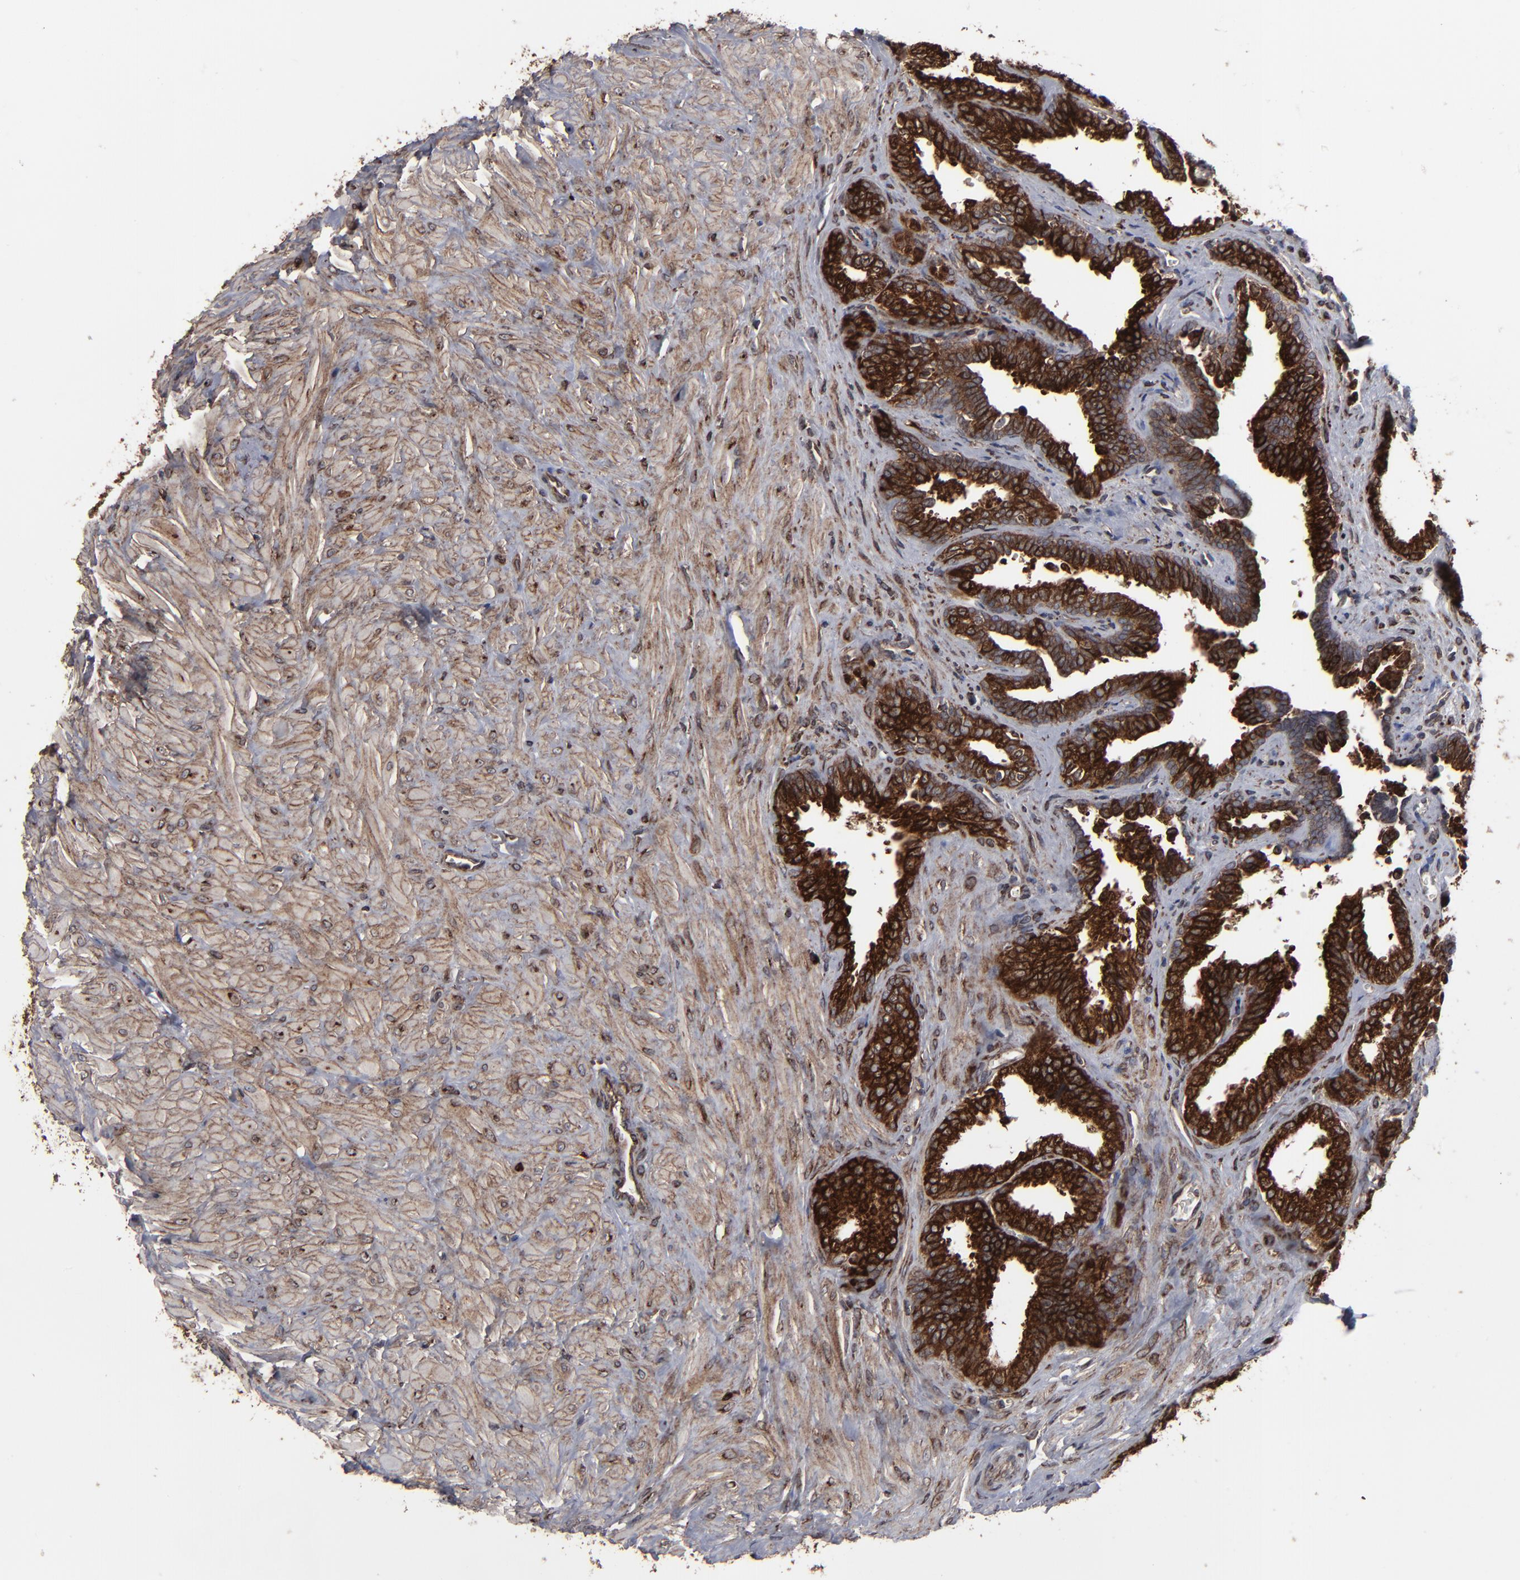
{"staining": {"intensity": "strong", "quantity": ">75%", "location": "cytoplasmic/membranous"}, "tissue": "seminal vesicle", "cell_type": "Glandular cells", "image_type": "normal", "snomed": [{"axis": "morphology", "description": "Normal tissue, NOS"}, {"axis": "topography", "description": "Seminal veicle"}], "caption": "Strong cytoplasmic/membranous staining is present in approximately >75% of glandular cells in normal seminal vesicle.", "gene": "CNIH1", "patient": {"sex": "male", "age": 26}}